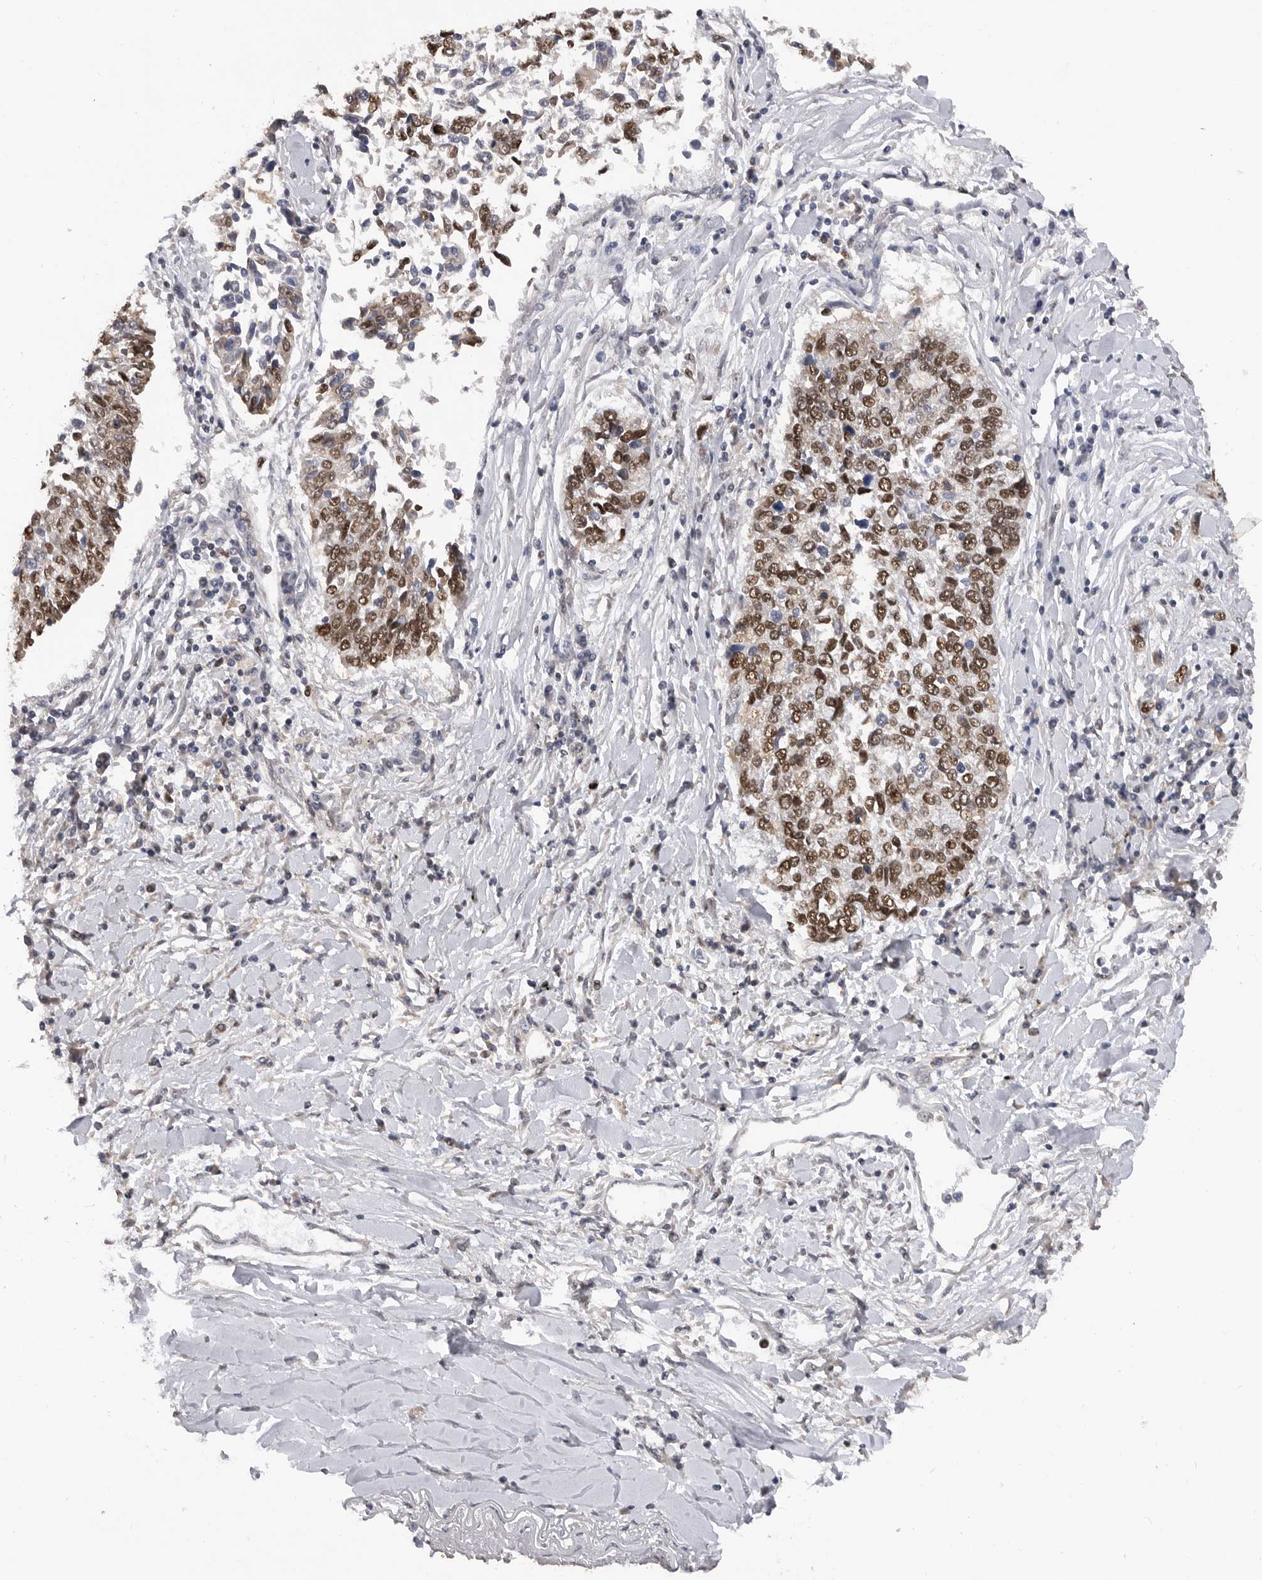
{"staining": {"intensity": "strong", "quantity": ">75%", "location": "nuclear"}, "tissue": "lung cancer", "cell_type": "Tumor cells", "image_type": "cancer", "snomed": [{"axis": "morphology", "description": "Normal tissue, NOS"}, {"axis": "morphology", "description": "Squamous cell carcinoma, NOS"}, {"axis": "topography", "description": "Cartilage tissue"}, {"axis": "topography", "description": "Bronchus"}, {"axis": "topography", "description": "Lung"}, {"axis": "topography", "description": "Peripheral nerve tissue"}], "caption": "IHC micrograph of lung squamous cell carcinoma stained for a protein (brown), which demonstrates high levels of strong nuclear staining in approximately >75% of tumor cells.", "gene": "SMARCC1", "patient": {"sex": "female", "age": 49}}